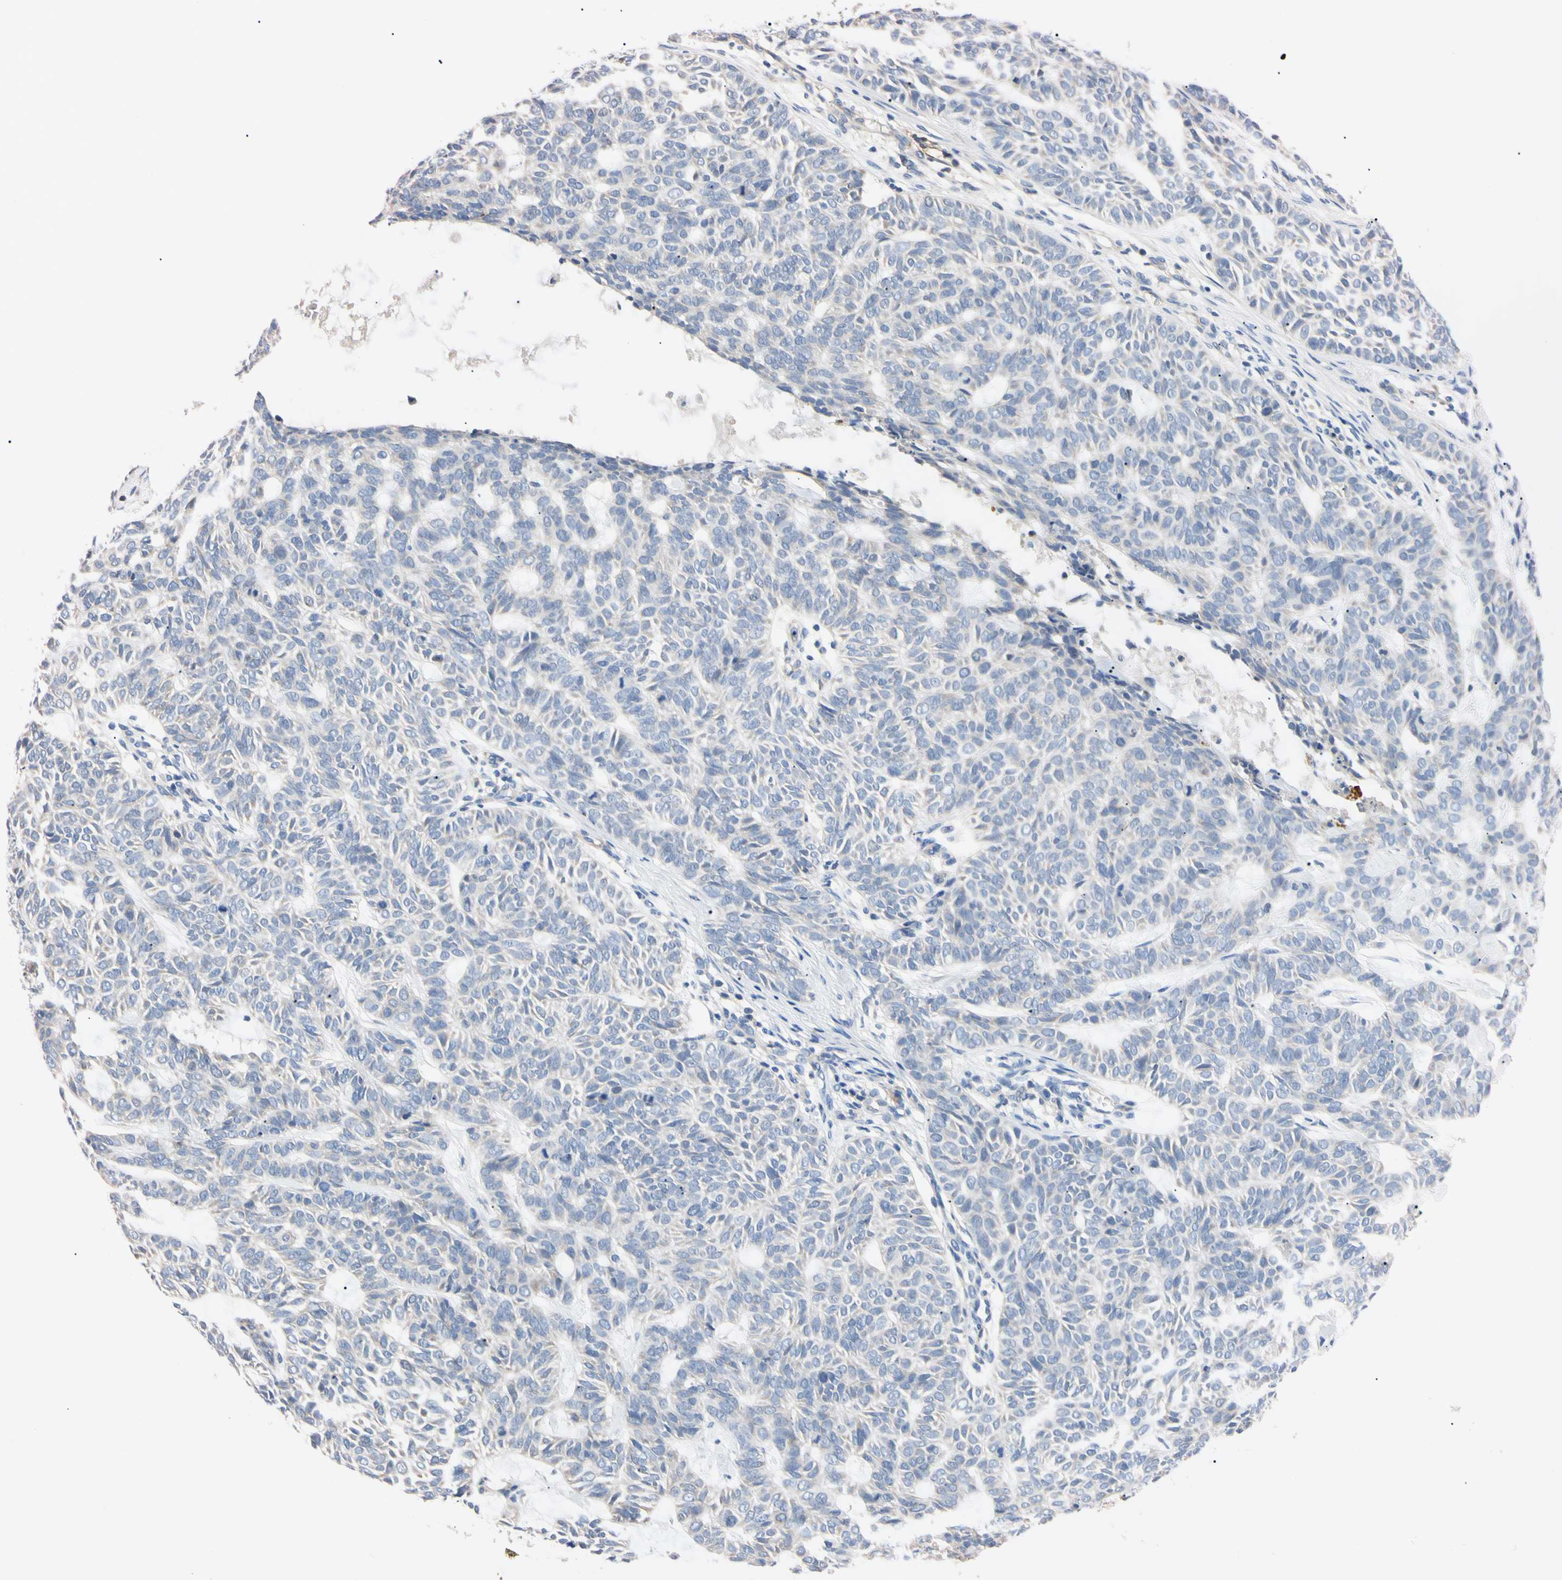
{"staining": {"intensity": "negative", "quantity": "none", "location": "none"}, "tissue": "skin cancer", "cell_type": "Tumor cells", "image_type": "cancer", "snomed": [{"axis": "morphology", "description": "Basal cell carcinoma"}, {"axis": "topography", "description": "Skin"}], "caption": "High power microscopy histopathology image of an immunohistochemistry histopathology image of basal cell carcinoma (skin), revealing no significant expression in tumor cells.", "gene": "PNKD", "patient": {"sex": "male", "age": 87}}